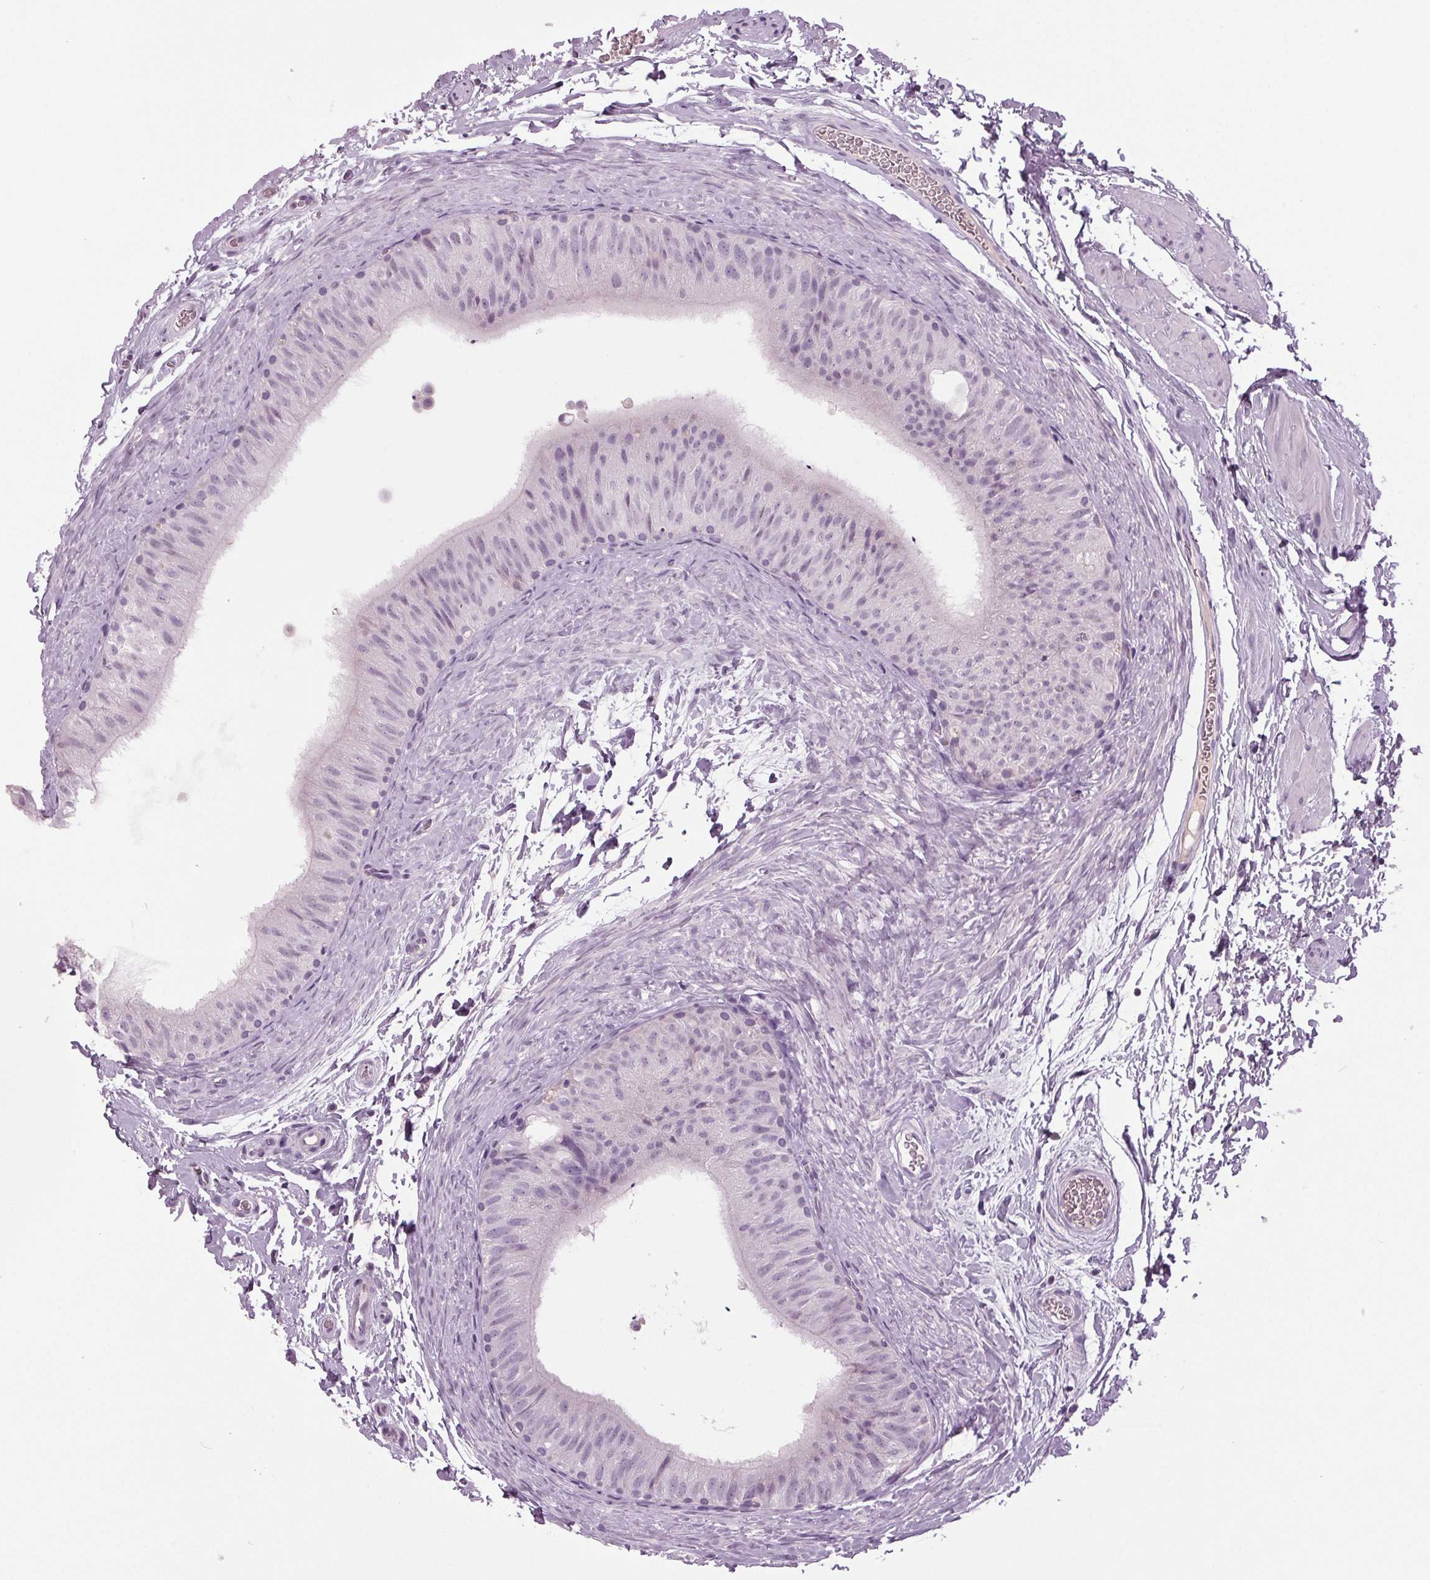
{"staining": {"intensity": "negative", "quantity": "none", "location": "none"}, "tissue": "epididymis", "cell_type": "Glandular cells", "image_type": "normal", "snomed": [{"axis": "morphology", "description": "Normal tissue, NOS"}, {"axis": "topography", "description": "Epididymis, spermatic cord, NOS"}, {"axis": "topography", "description": "Epididymis"}], "caption": "Glandular cells show no significant protein staining in normal epididymis. (DAB immunohistochemistry (IHC), high magnification).", "gene": "DNAH12", "patient": {"sex": "male", "age": 31}}